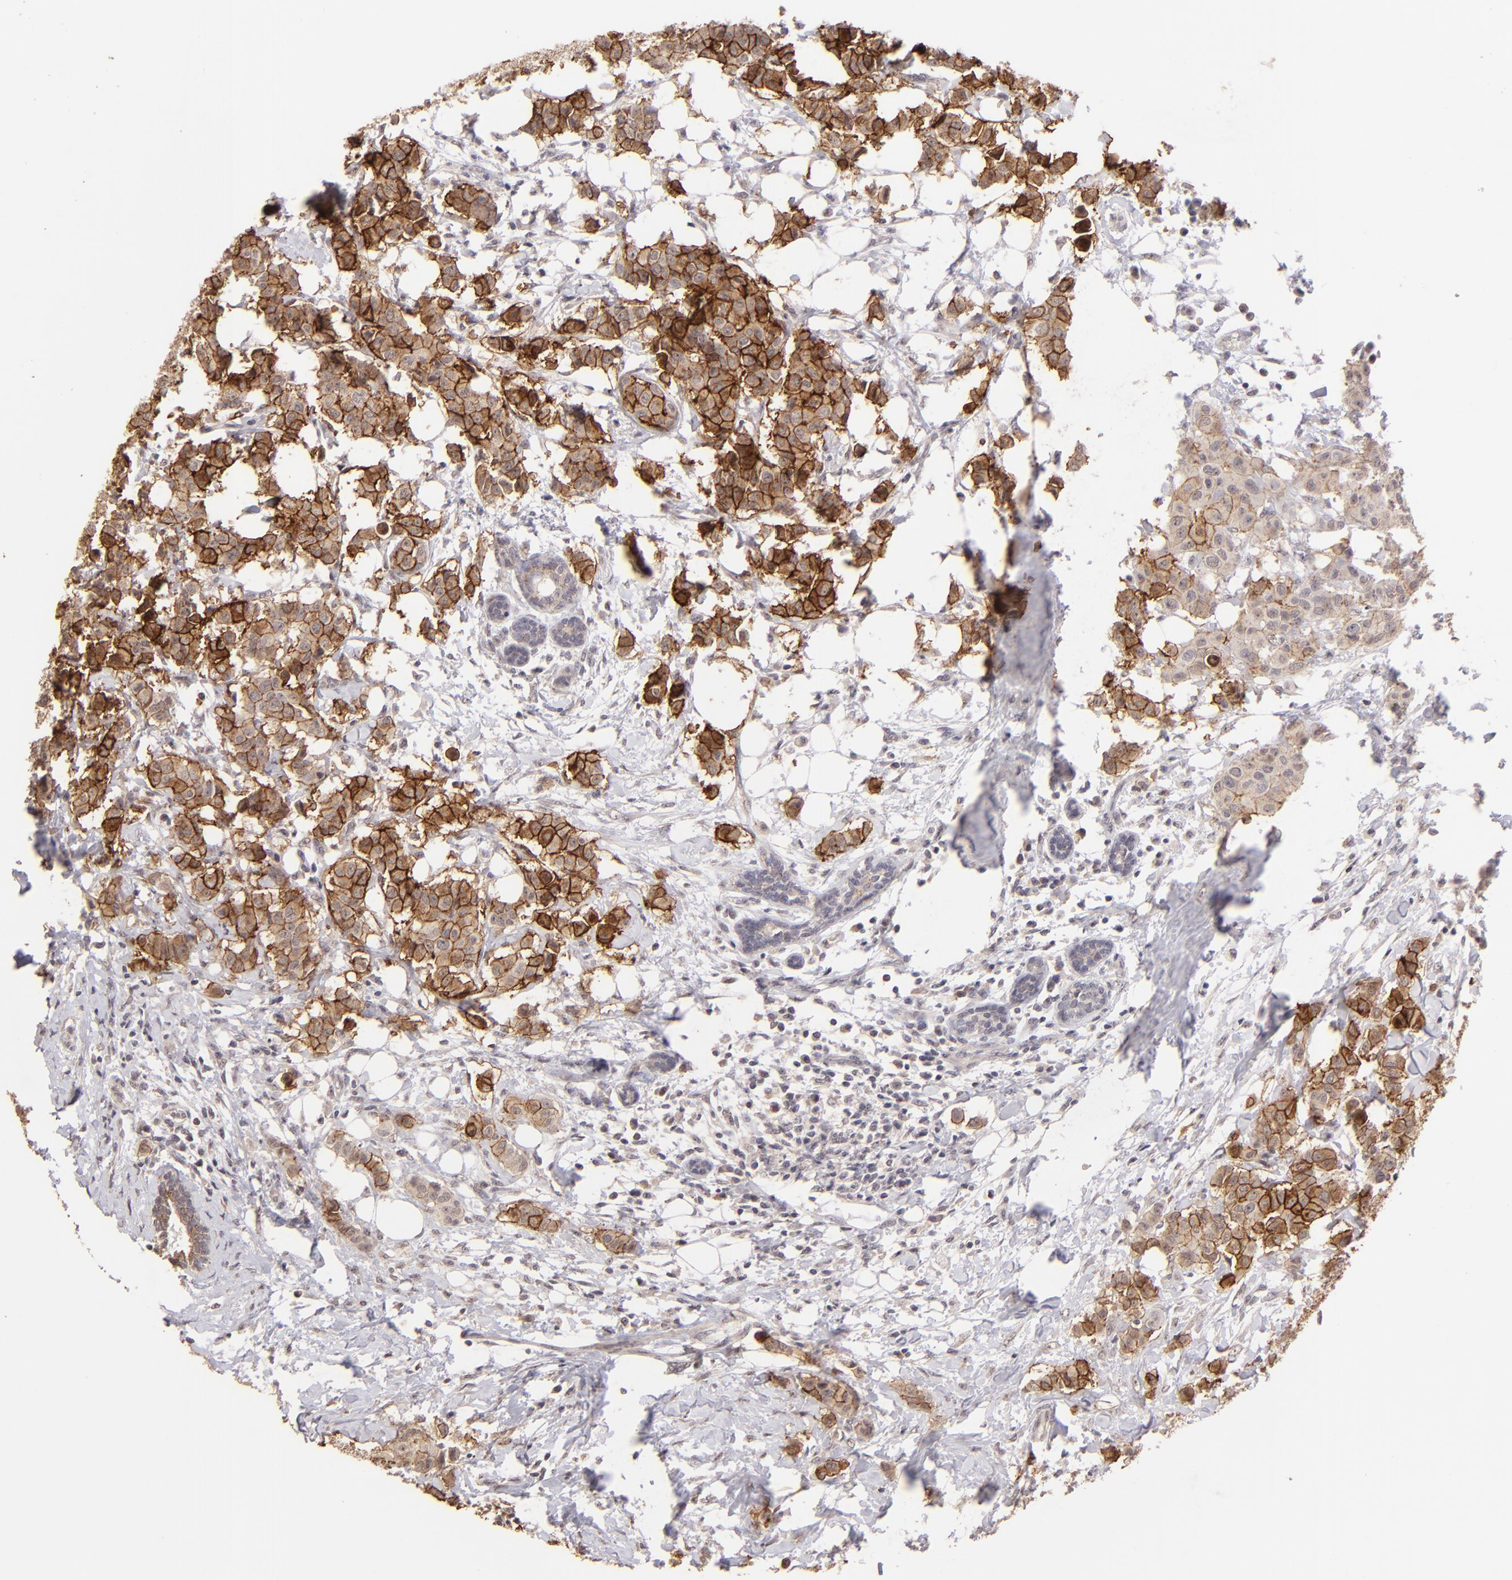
{"staining": {"intensity": "moderate", "quantity": ">75%", "location": "cytoplasmic/membranous"}, "tissue": "breast cancer", "cell_type": "Tumor cells", "image_type": "cancer", "snomed": [{"axis": "morphology", "description": "Duct carcinoma"}, {"axis": "topography", "description": "Breast"}], "caption": "Immunohistochemical staining of breast cancer (intraductal carcinoma) displays moderate cytoplasmic/membranous protein positivity in approximately >75% of tumor cells.", "gene": "CLDN1", "patient": {"sex": "female", "age": 40}}